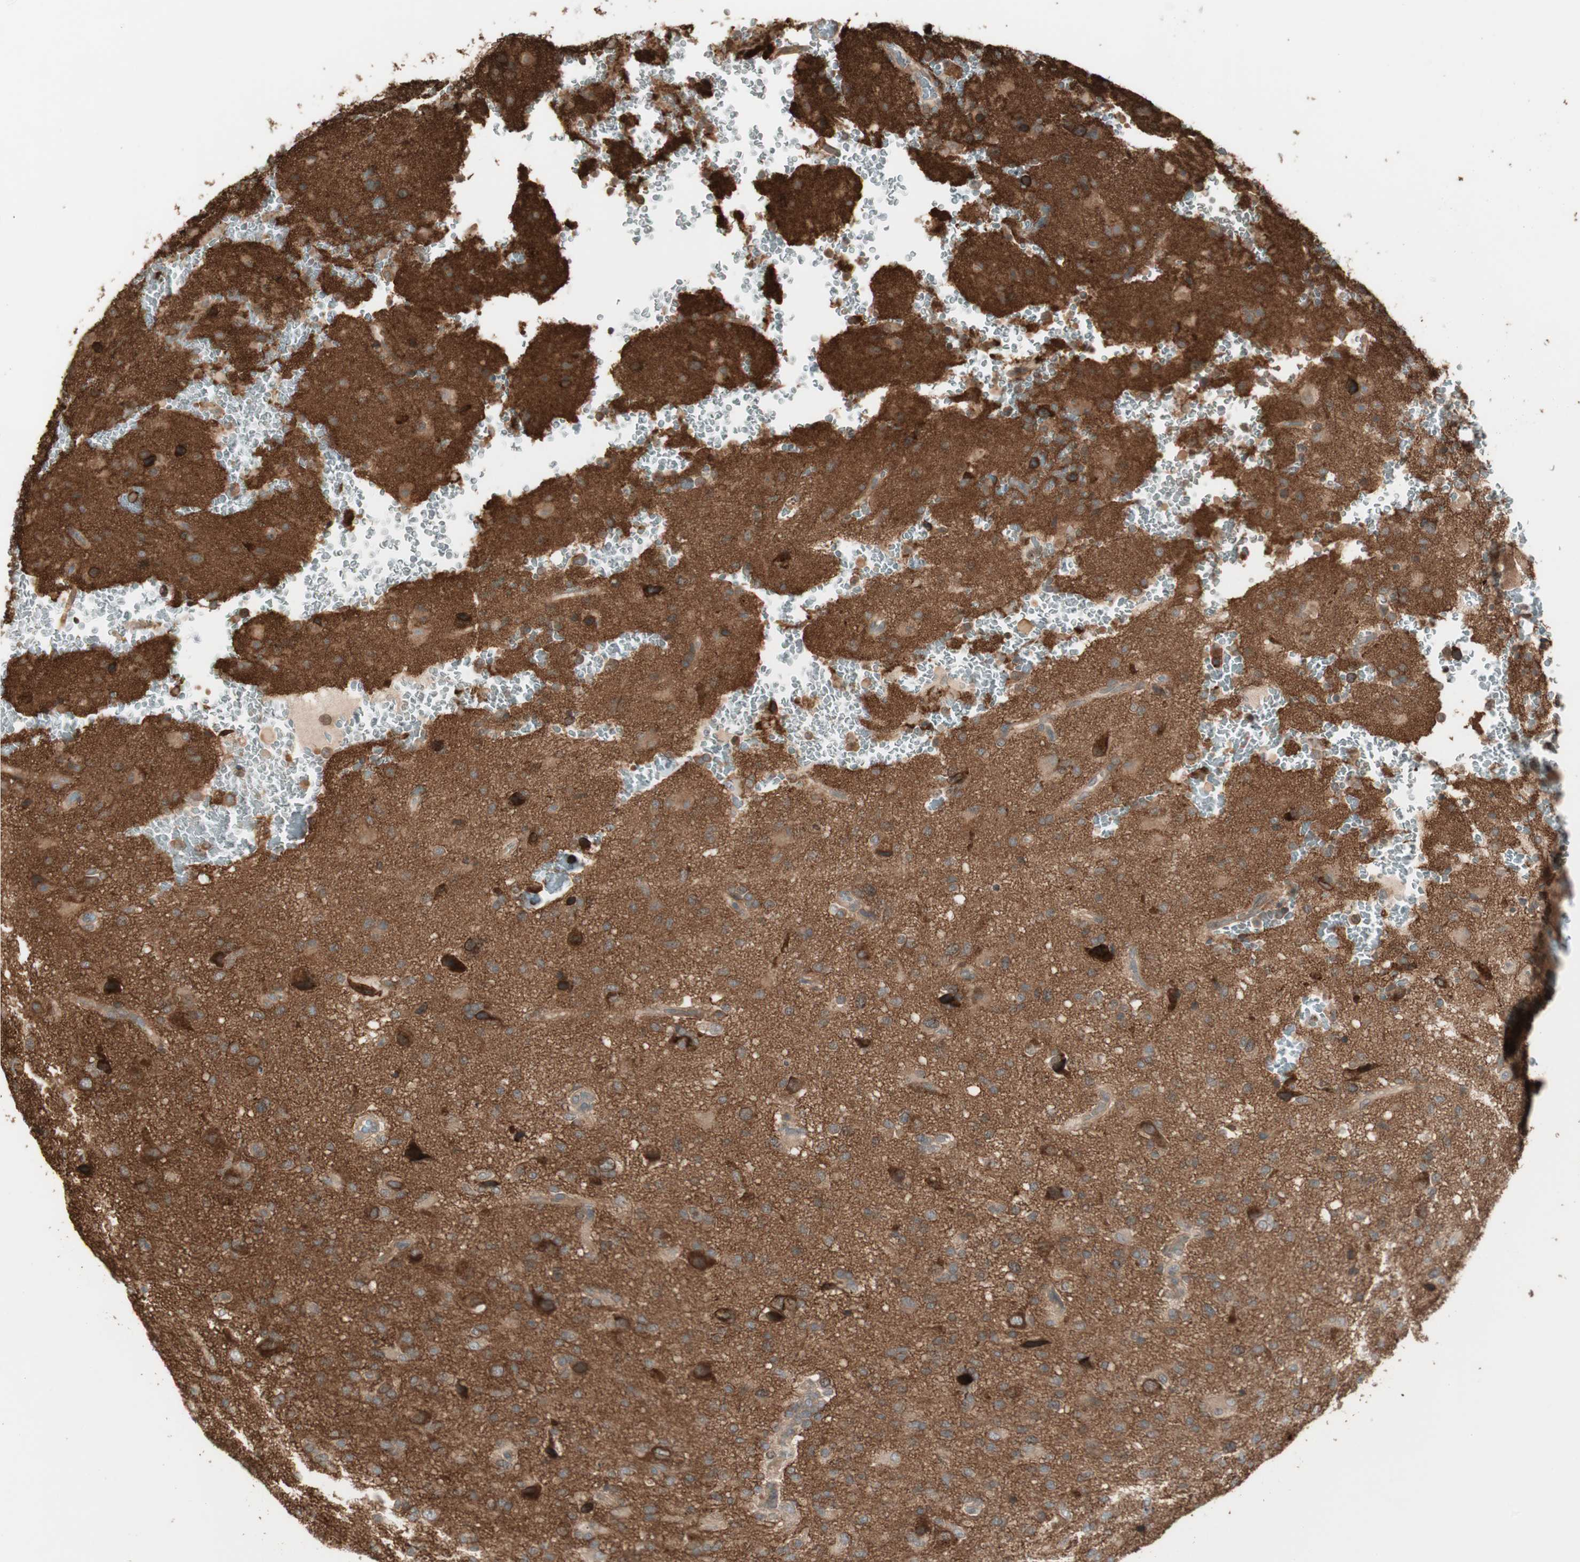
{"staining": {"intensity": "moderate", "quantity": ">75%", "location": "cytoplasmic/membranous"}, "tissue": "glioma", "cell_type": "Tumor cells", "image_type": "cancer", "snomed": [{"axis": "morphology", "description": "Glioma, malignant, High grade"}, {"axis": "topography", "description": "Brain"}], "caption": "Immunohistochemical staining of human high-grade glioma (malignant) shows moderate cytoplasmic/membranous protein staining in about >75% of tumor cells.", "gene": "ATP6AP2", "patient": {"sex": "male", "age": 71}}